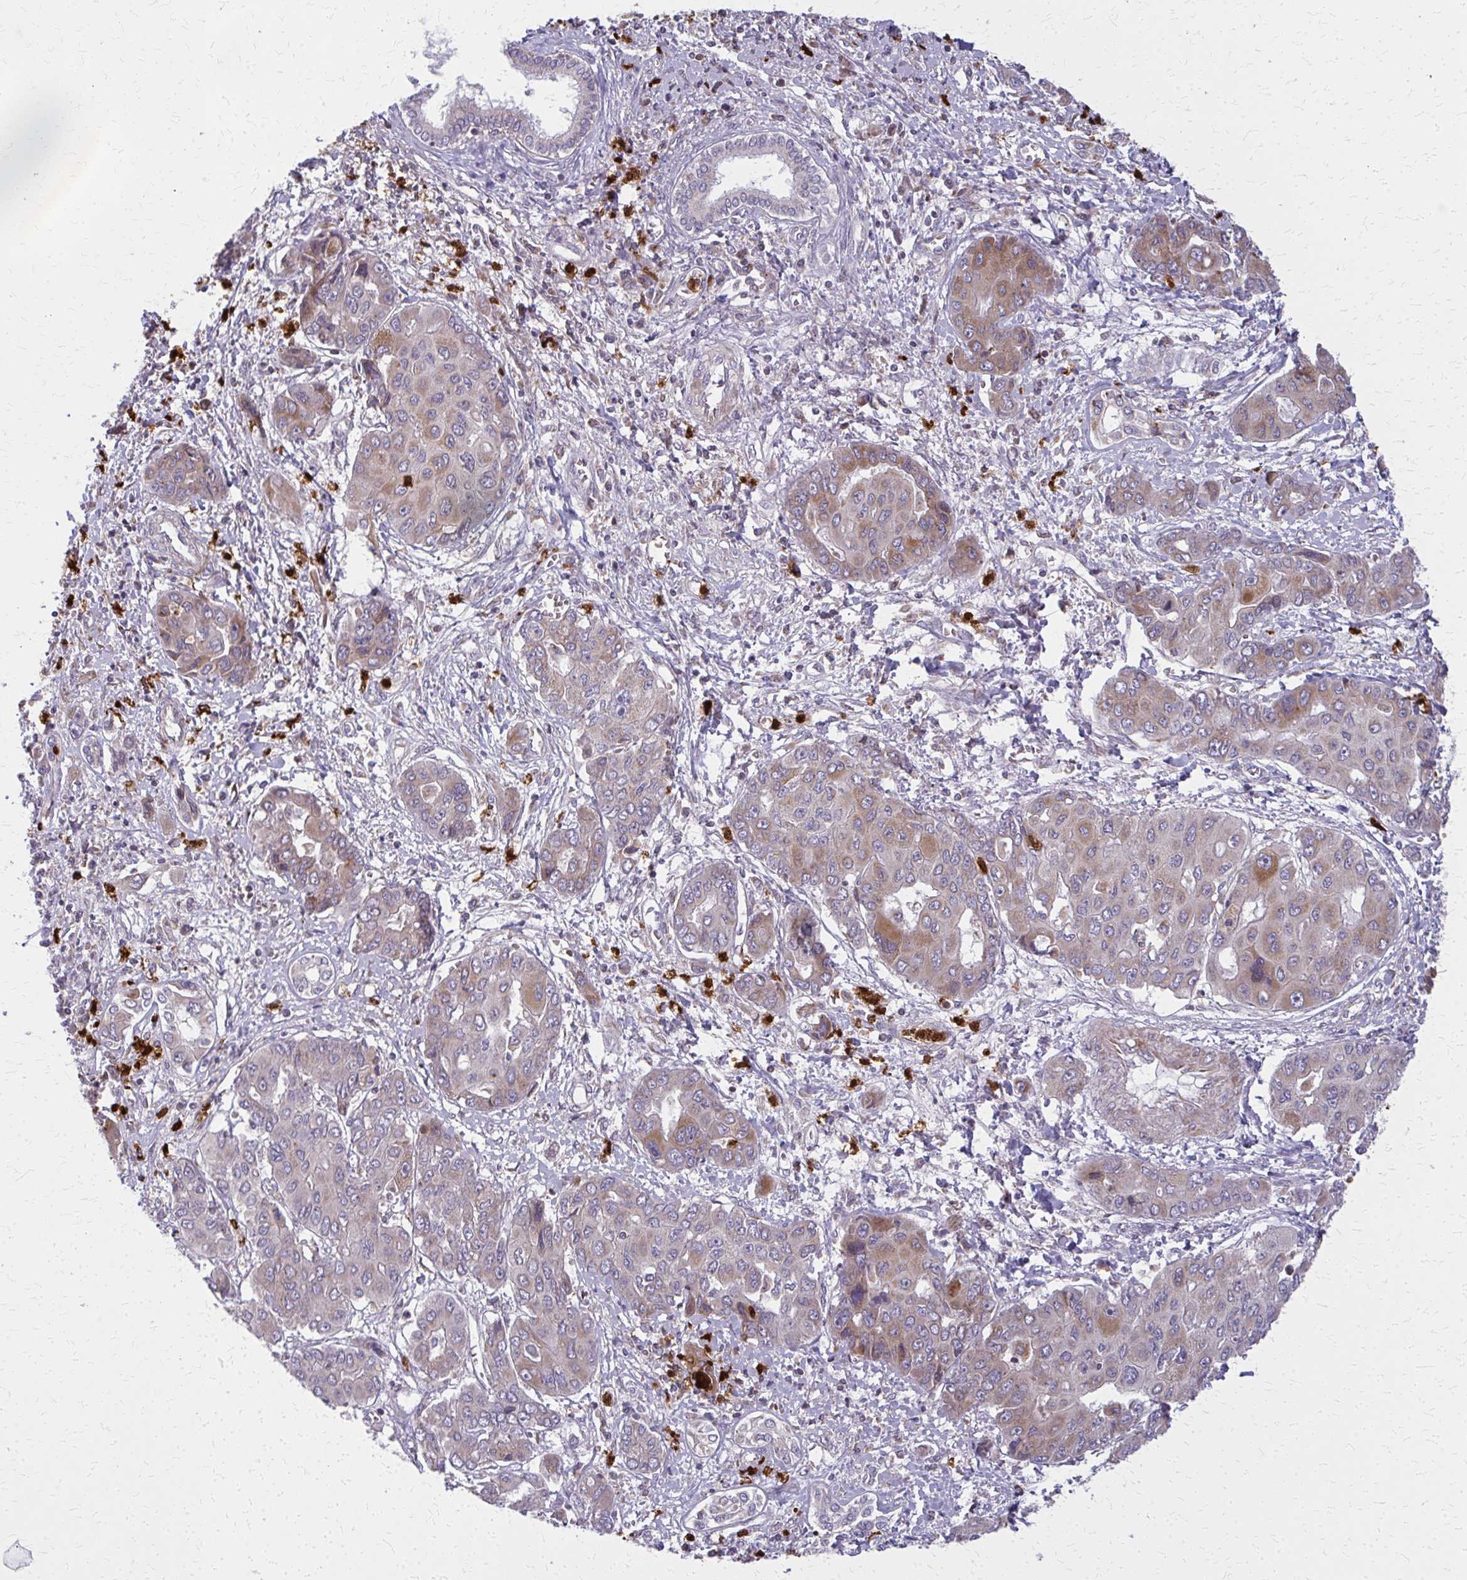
{"staining": {"intensity": "moderate", "quantity": "25%-75%", "location": "cytoplasmic/membranous"}, "tissue": "liver cancer", "cell_type": "Tumor cells", "image_type": "cancer", "snomed": [{"axis": "morphology", "description": "Cholangiocarcinoma"}, {"axis": "topography", "description": "Liver"}], "caption": "Liver cancer (cholangiocarcinoma) stained for a protein displays moderate cytoplasmic/membranous positivity in tumor cells.", "gene": "MCCC1", "patient": {"sex": "male", "age": 67}}